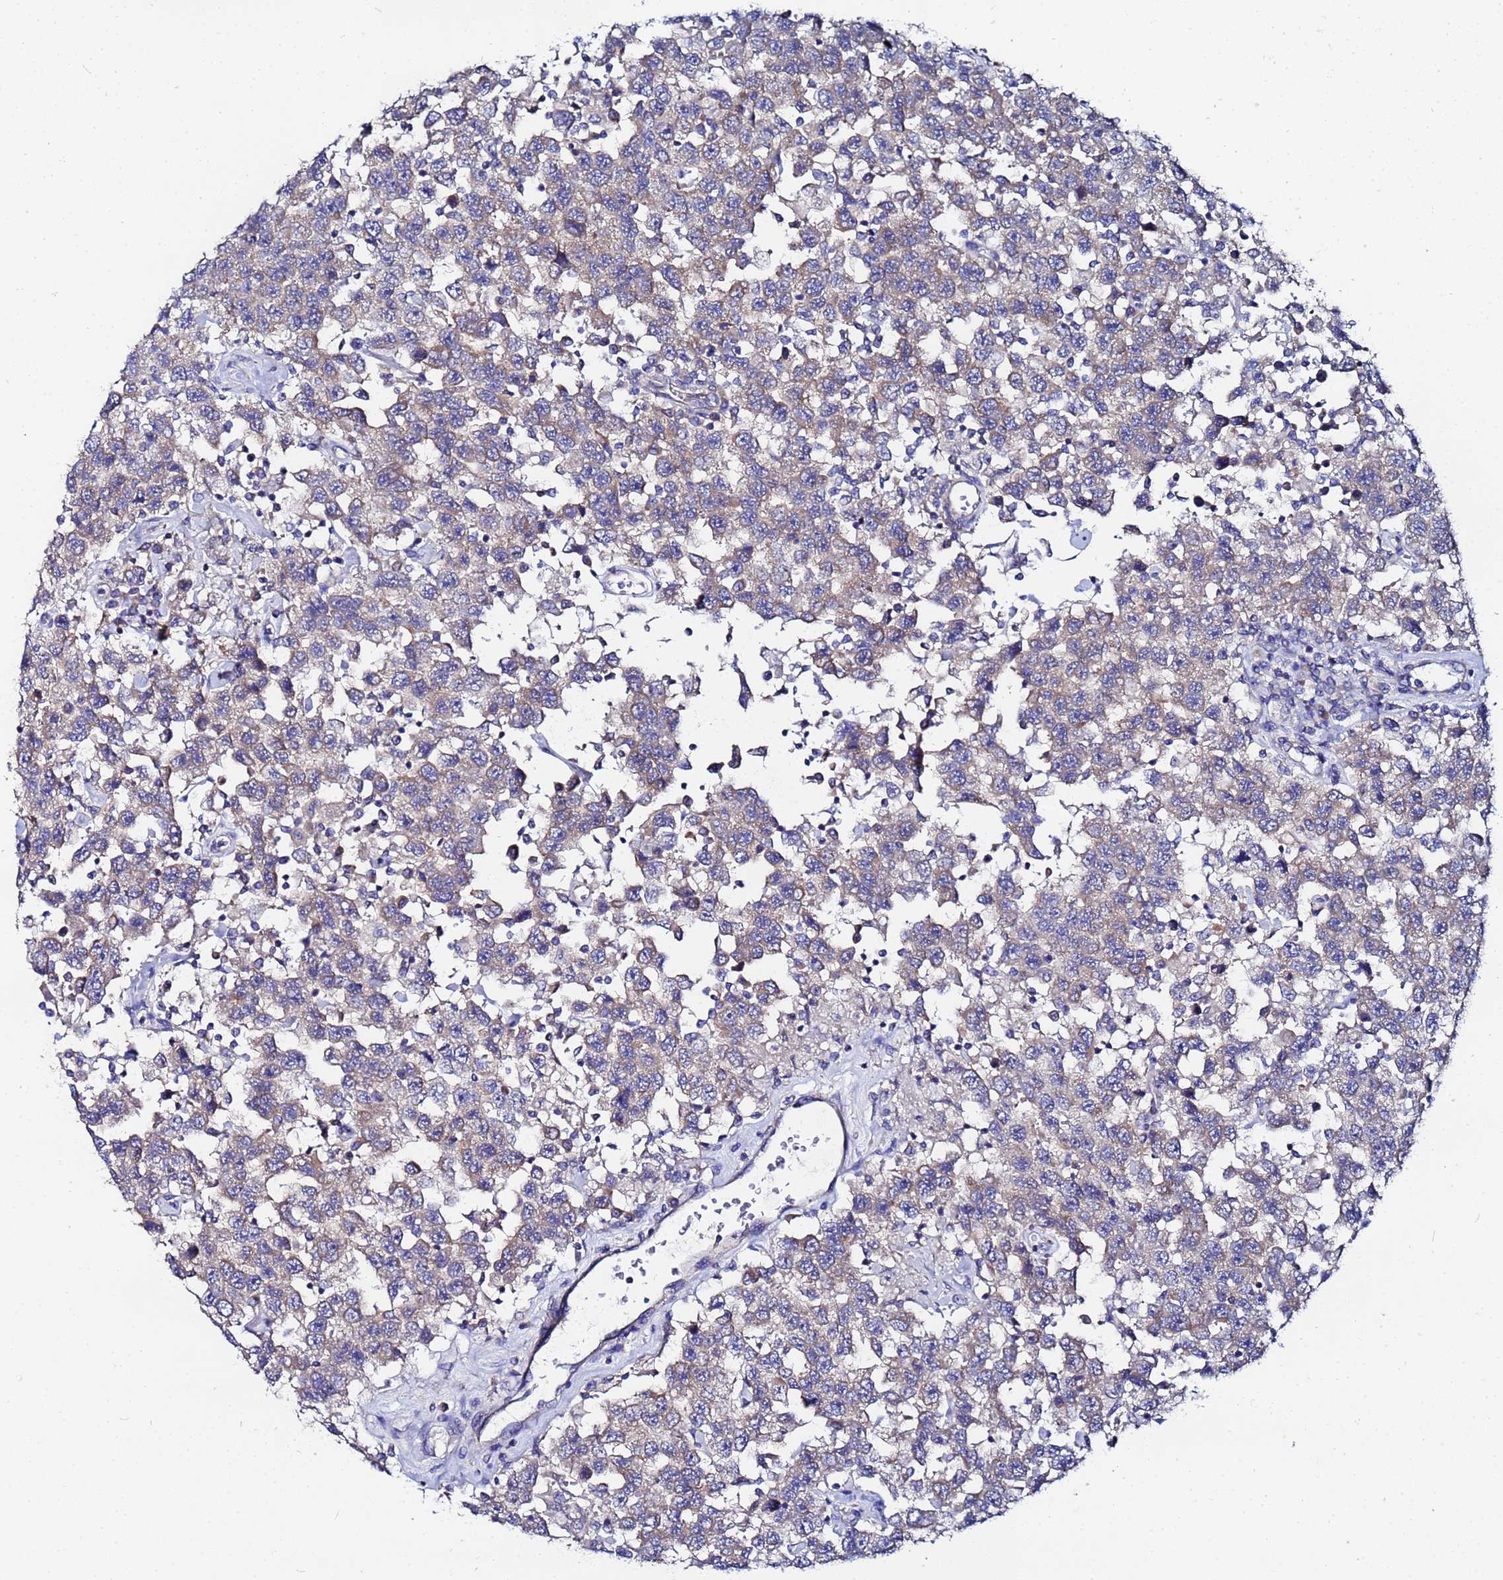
{"staining": {"intensity": "weak", "quantity": "25%-75%", "location": "cytoplasmic/membranous"}, "tissue": "testis cancer", "cell_type": "Tumor cells", "image_type": "cancer", "snomed": [{"axis": "morphology", "description": "Seminoma, NOS"}, {"axis": "topography", "description": "Testis"}], "caption": "Testis cancer (seminoma) tissue demonstrates weak cytoplasmic/membranous expression in approximately 25%-75% of tumor cells, visualized by immunohistochemistry.", "gene": "FAHD2A", "patient": {"sex": "male", "age": 41}}